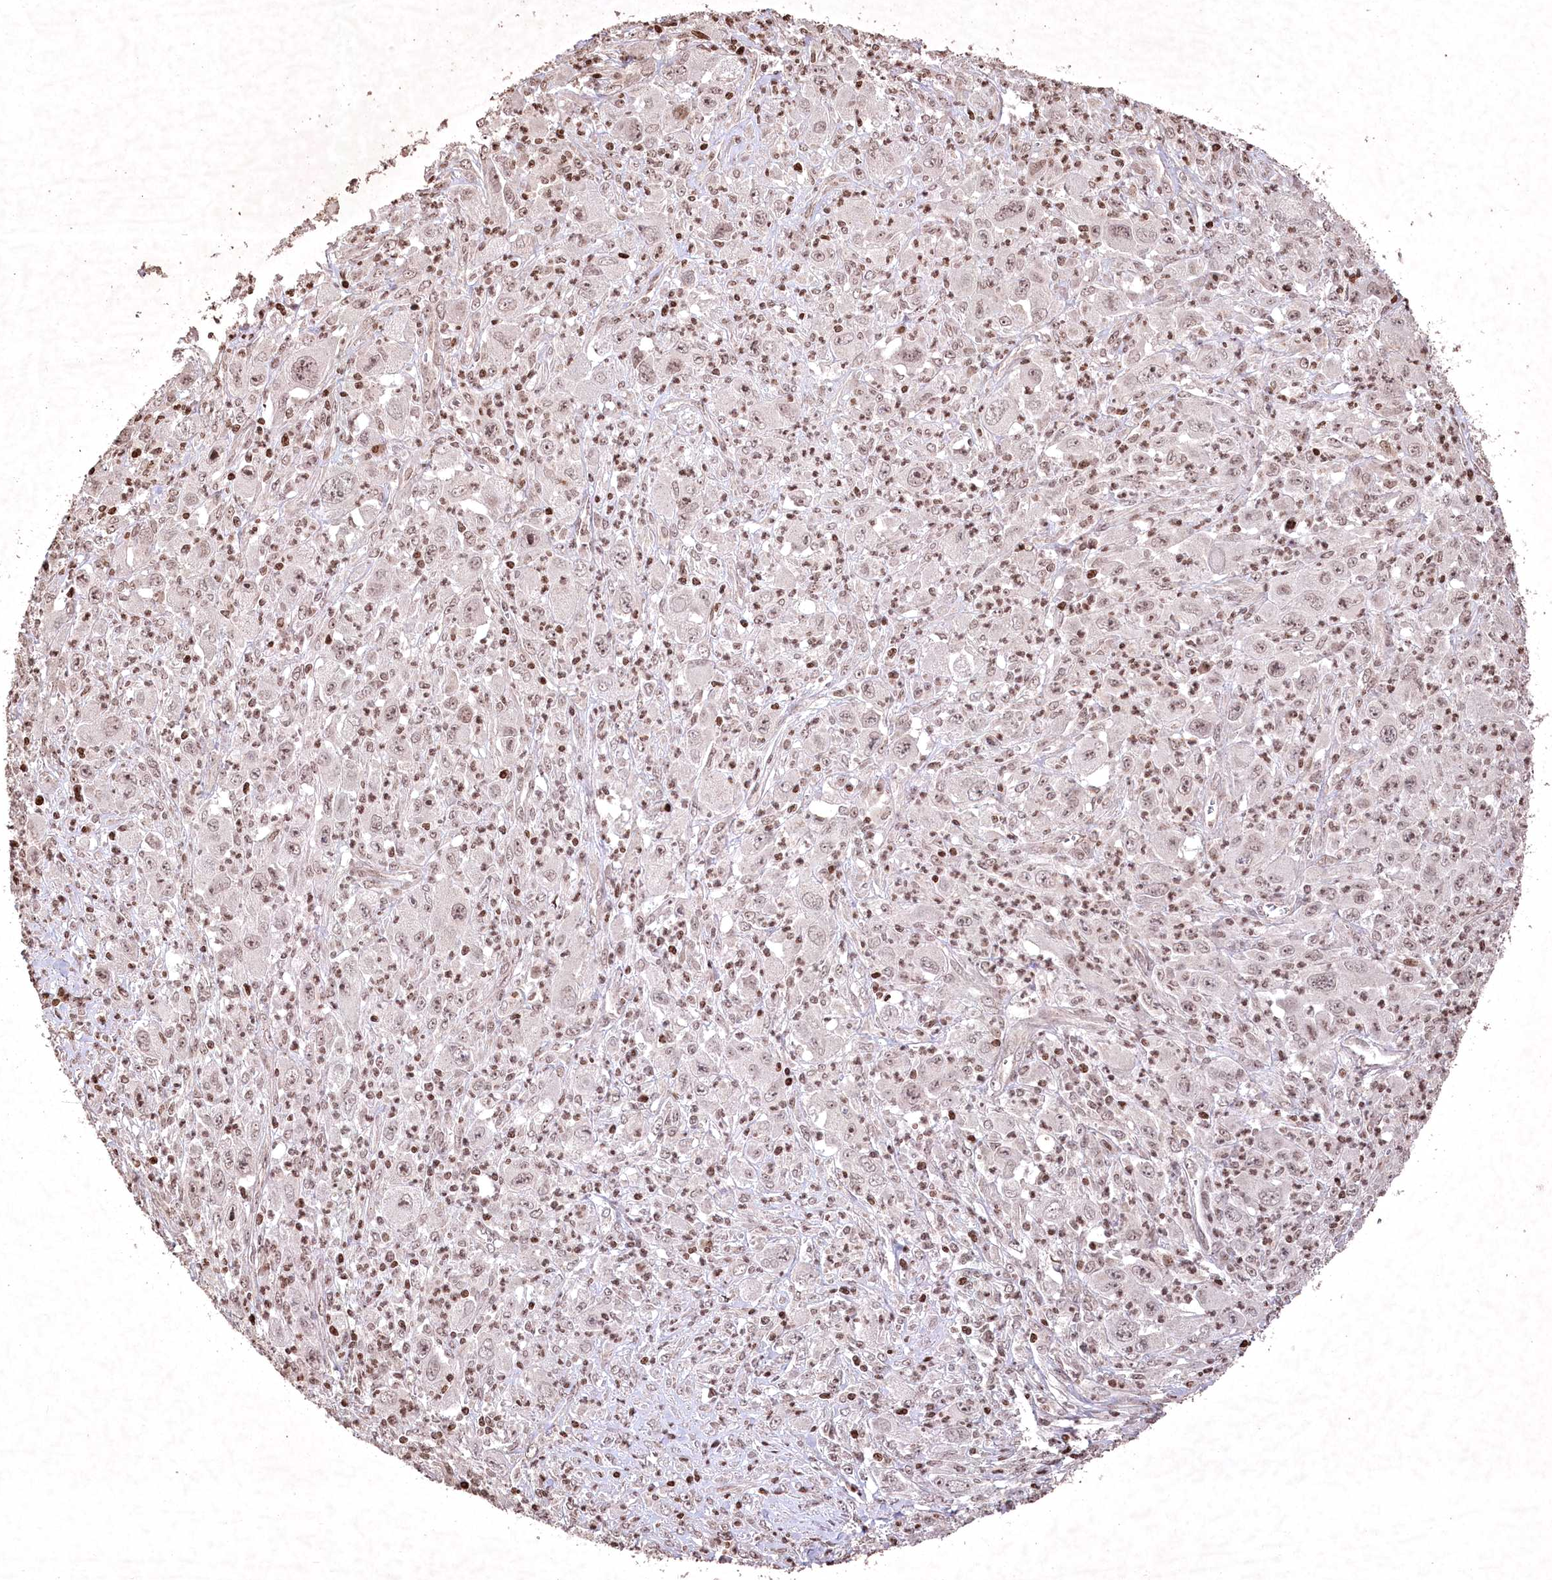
{"staining": {"intensity": "moderate", "quantity": ">75%", "location": "nuclear"}, "tissue": "melanoma", "cell_type": "Tumor cells", "image_type": "cancer", "snomed": [{"axis": "morphology", "description": "Malignant melanoma, Metastatic site"}, {"axis": "topography", "description": "Skin"}], "caption": "This photomicrograph exhibits IHC staining of melanoma, with medium moderate nuclear staining in approximately >75% of tumor cells.", "gene": "CCSER2", "patient": {"sex": "female", "age": 56}}